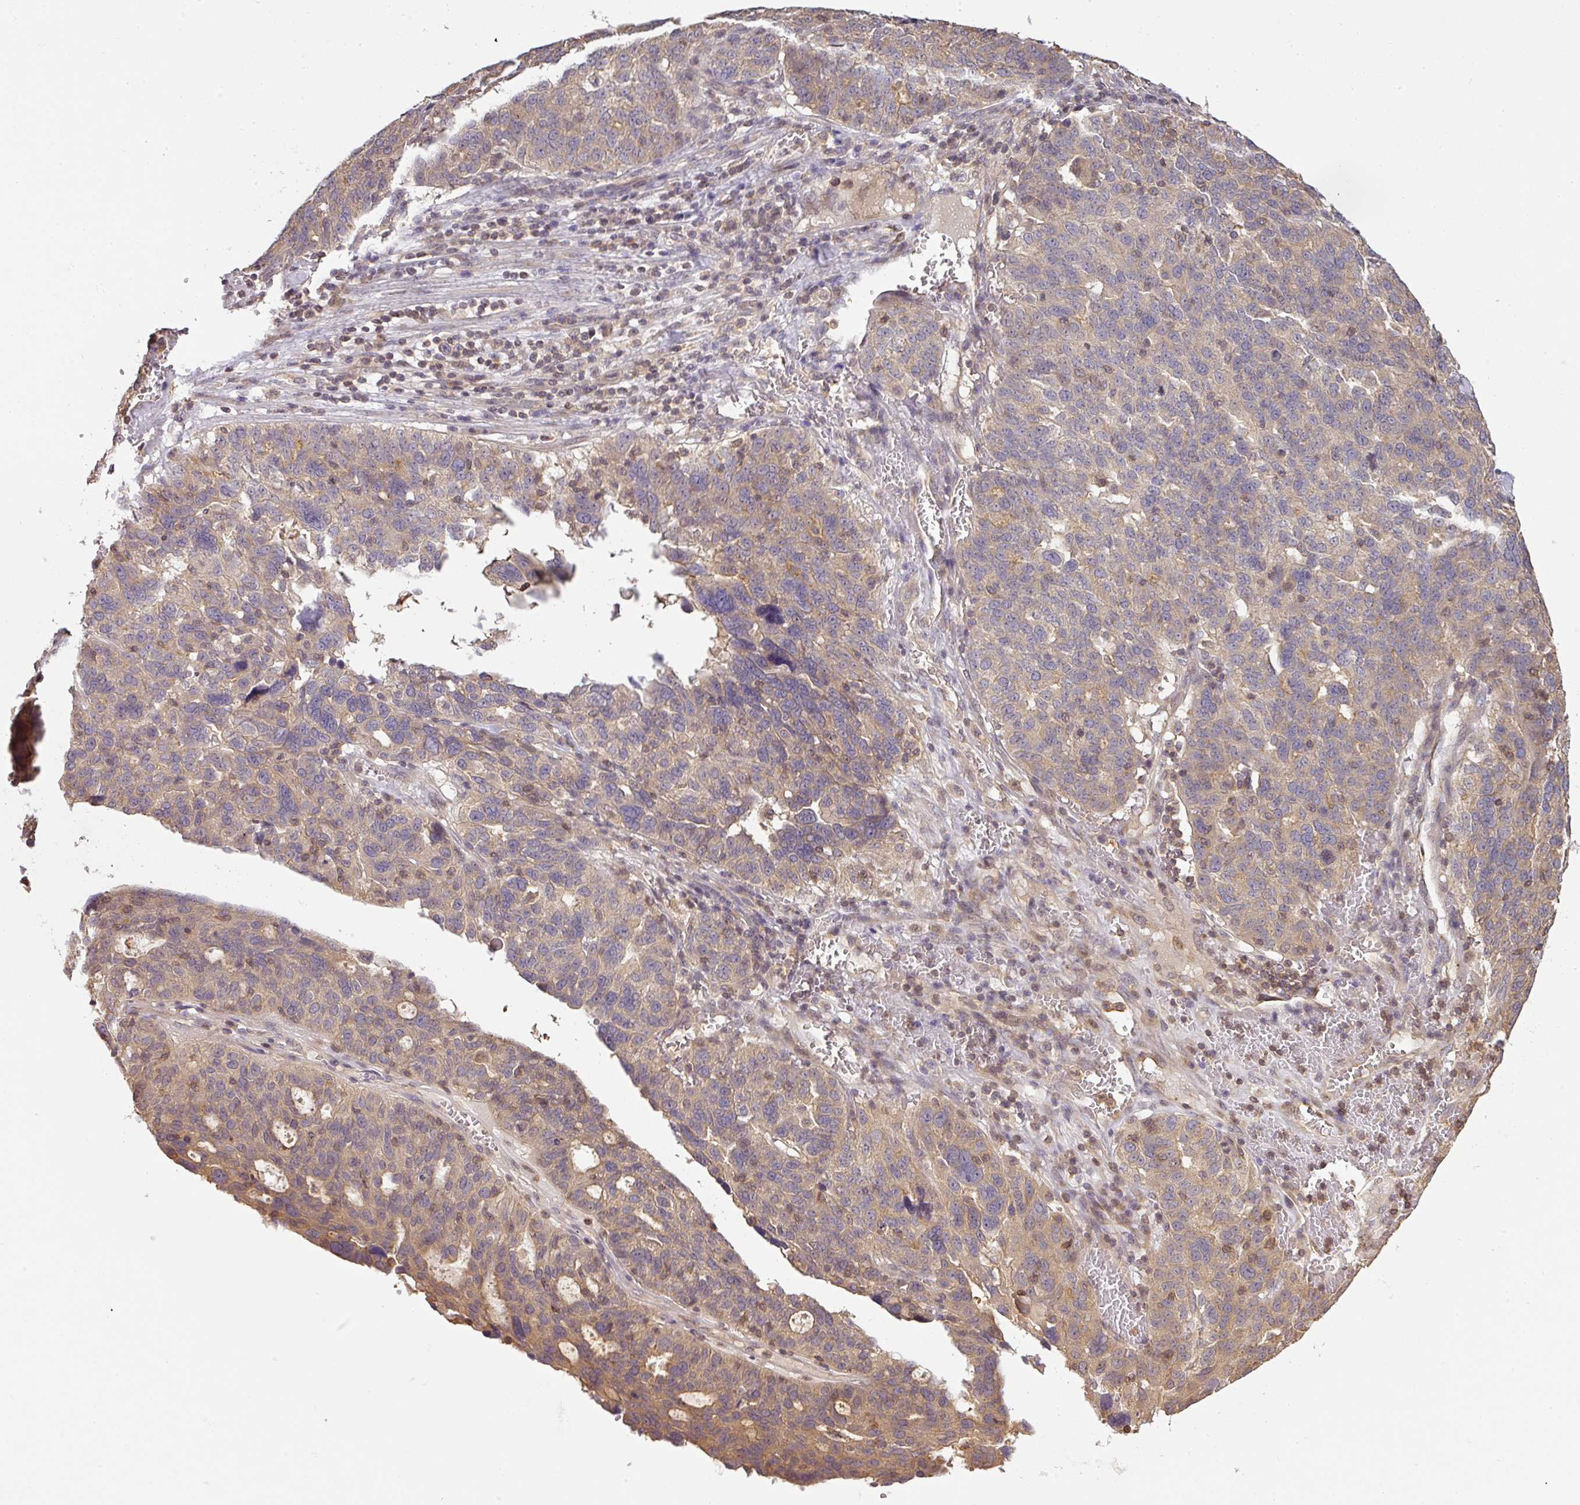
{"staining": {"intensity": "weak", "quantity": "25%-75%", "location": "cytoplasmic/membranous"}, "tissue": "ovarian cancer", "cell_type": "Tumor cells", "image_type": "cancer", "snomed": [{"axis": "morphology", "description": "Cystadenocarcinoma, serous, NOS"}, {"axis": "topography", "description": "Ovary"}], "caption": "Immunohistochemical staining of ovarian cancer (serous cystadenocarcinoma) shows low levels of weak cytoplasmic/membranous protein staining in about 25%-75% of tumor cells.", "gene": "TCL1B", "patient": {"sex": "female", "age": 59}}